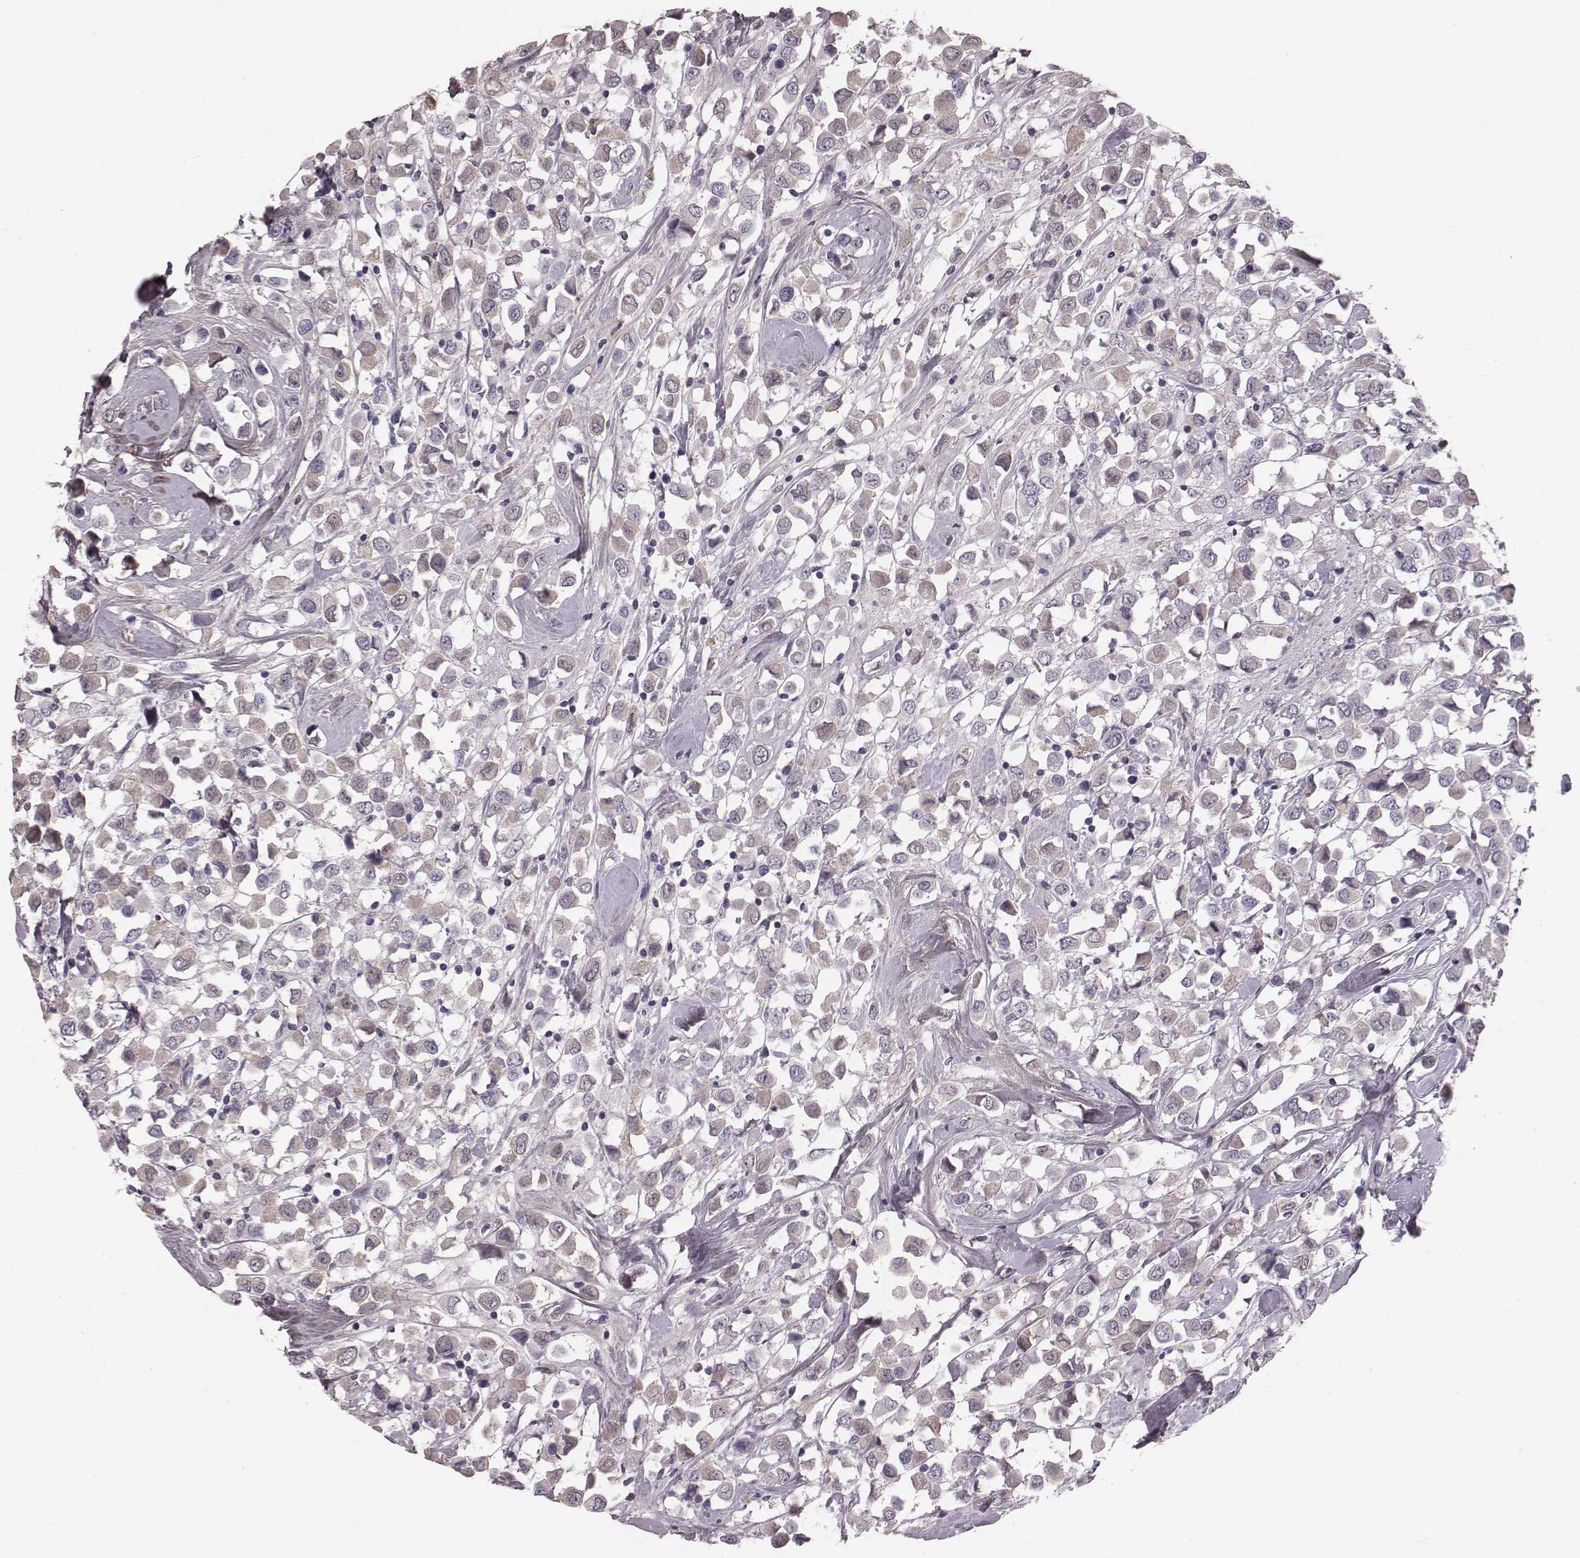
{"staining": {"intensity": "negative", "quantity": "none", "location": "none"}, "tissue": "breast cancer", "cell_type": "Tumor cells", "image_type": "cancer", "snomed": [{"axis": "morphology", "description": "Duct carcinoma"}, {"axis": "topography", "description": "Breast"}], "caption": "This is a micrograph of immunohistochemistry staining of breast cancer, which shows no expression in tumor cells. (Brightfield microscopy of DAB (3,3'-diaminobenzidine) immunohistochemistry (IHC) at high magnification).", "gene": "CFTR", "patient": {"sex": "female", "age": 61}}